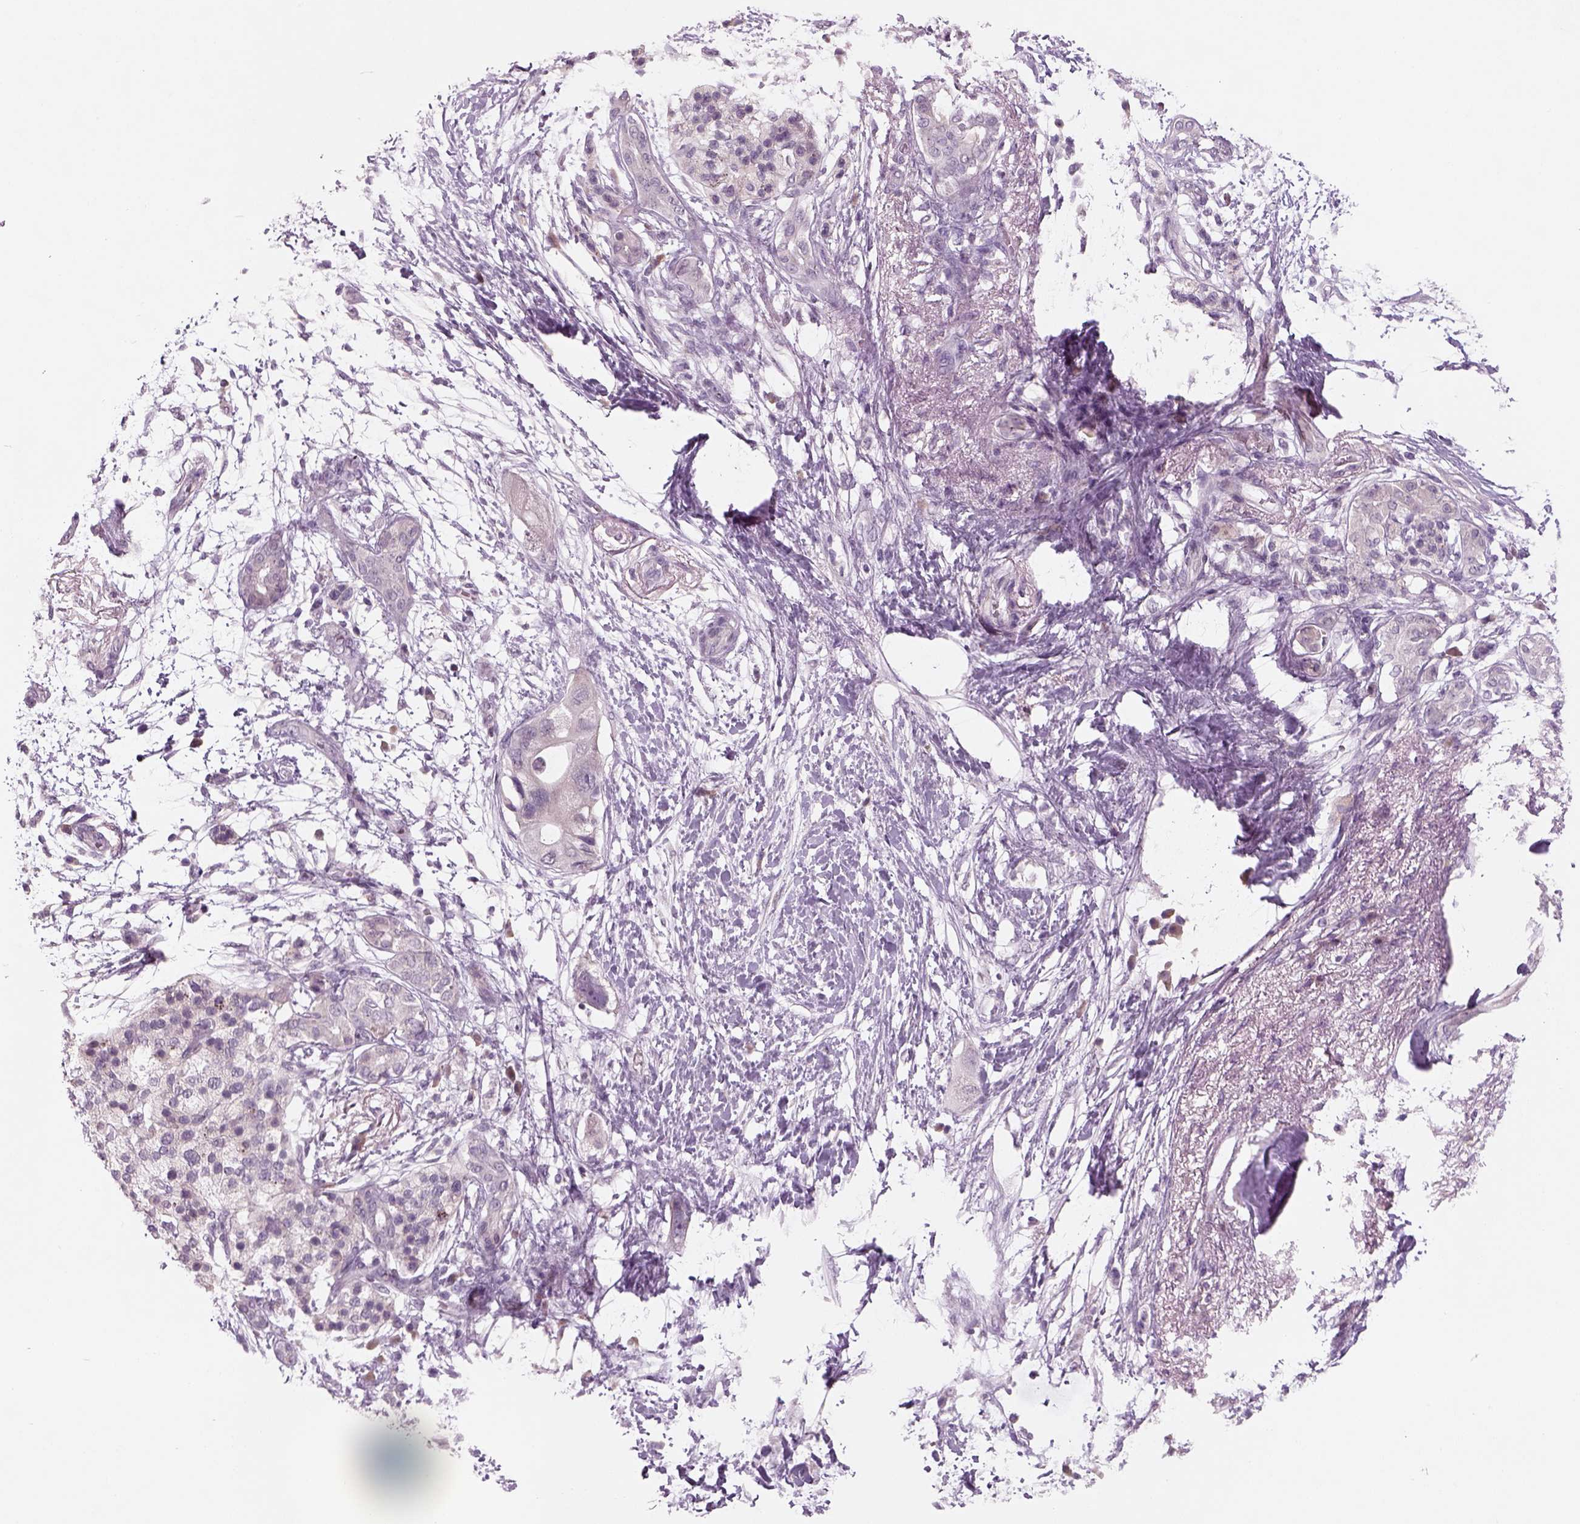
{"staining": {"intensity": "negative", "quantity": "none", "location": "none"}, "tissue": "pancreatic cancer", "cell_type": "Tumor cells", "image_type": "cancer", "snomed": [{"axis": "morphology", "description": "Adenocarcinoma, NOS"}, {"axis": "topography", "description": "Pancreas"}], "caption": "IHC of pancreatic adenocarcinoma exhibits no positivity in tumor cells.", "gene": "PENK", "patient": {"sex": "female", "age": 72}}